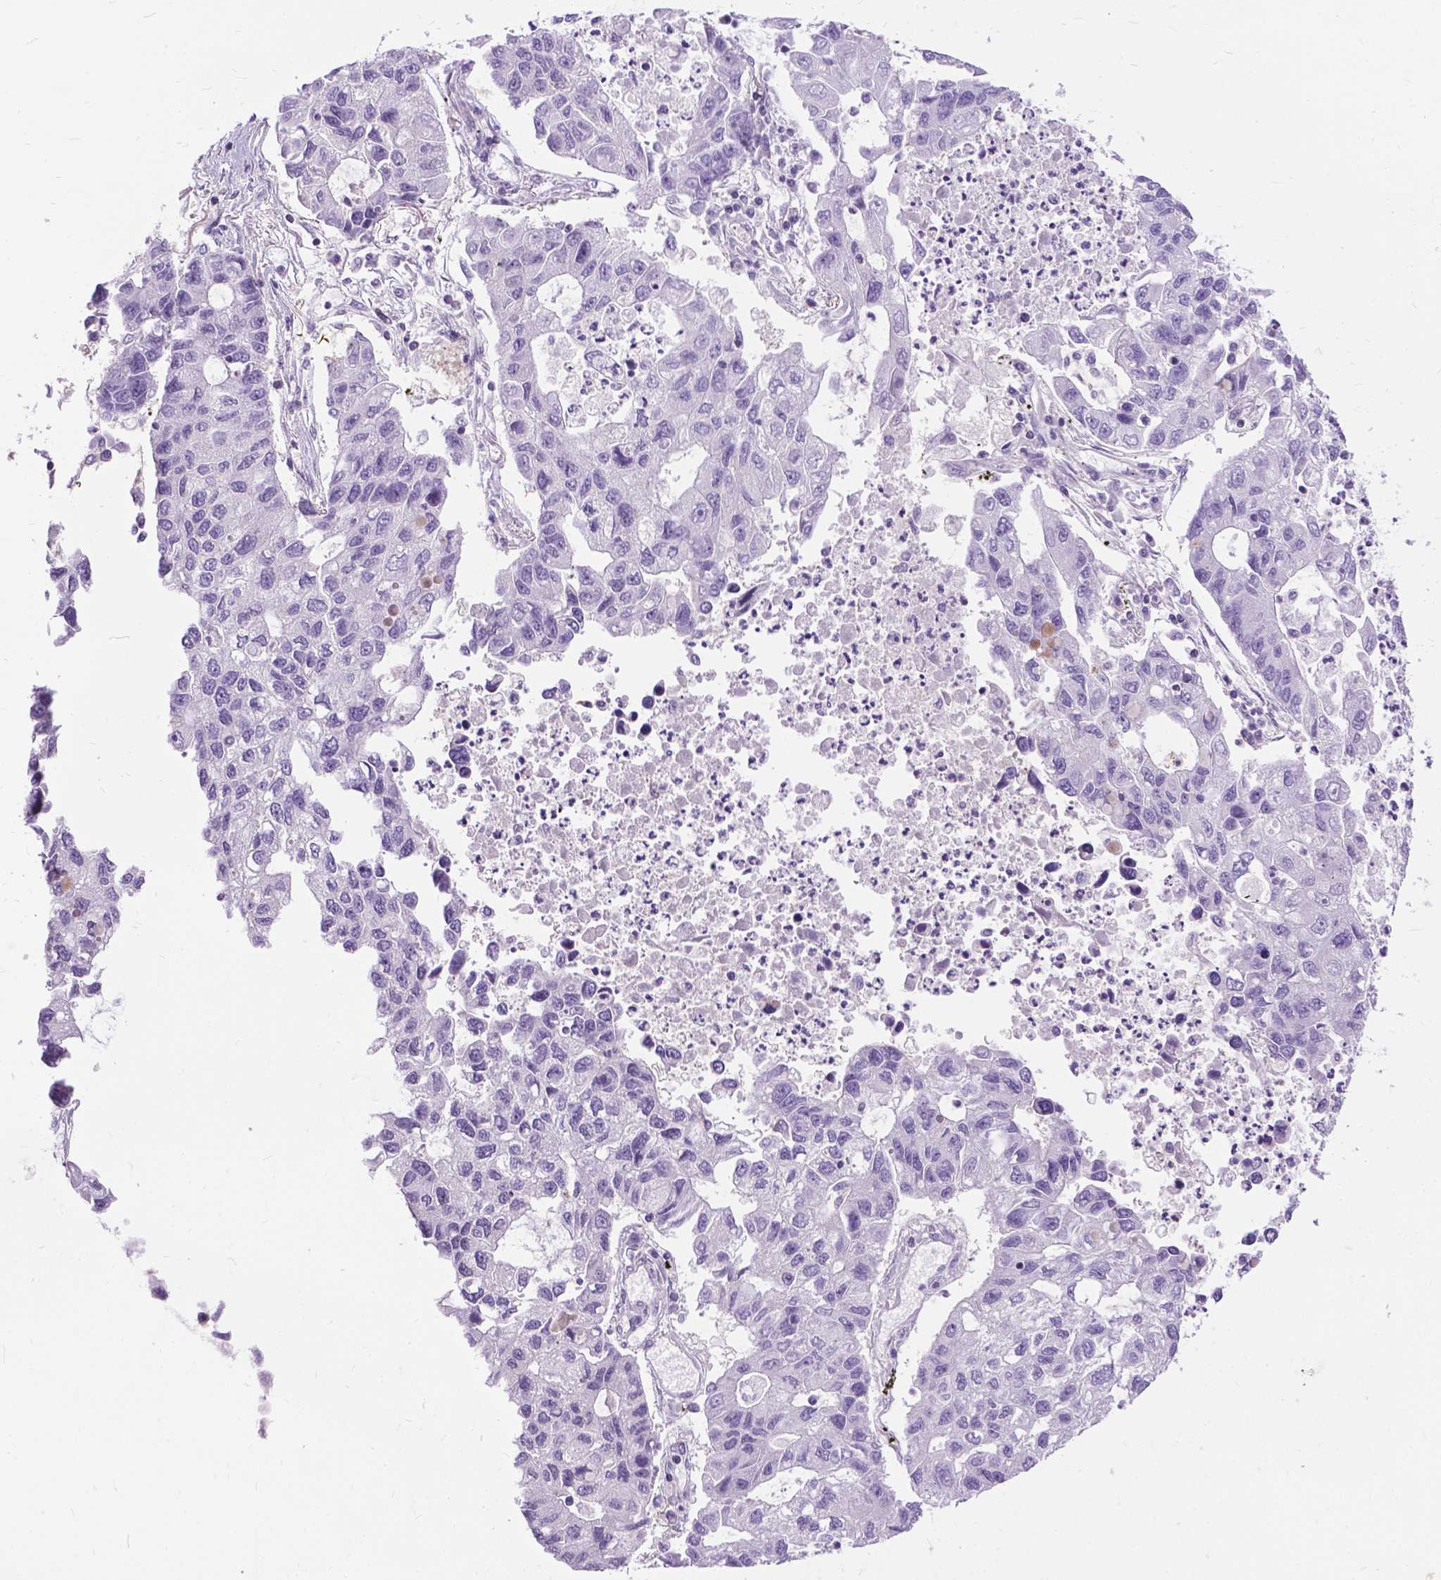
{"staining": {"intensity": "negative", "quantity": "none", "location": "none"}, "tissue": "lung cancer", "cell_type": "Tumor cells", "image_type": "cancer", "snomed": [{"axis": "morphology", "description": "Adenocarcinoma, NOS"}, {"axis": "topography", "description": "Bronchus"}, {"axis": "topography", "description": "Lung"}], "caption": "Immunohistochemistry (IHC) micrograph of neoplastic tissue: lung cancer stained with DAB reveals no significant protein expression in tumor cells.", "gene": "JAK3", "patient": {"sex": "female", "age": 51}}